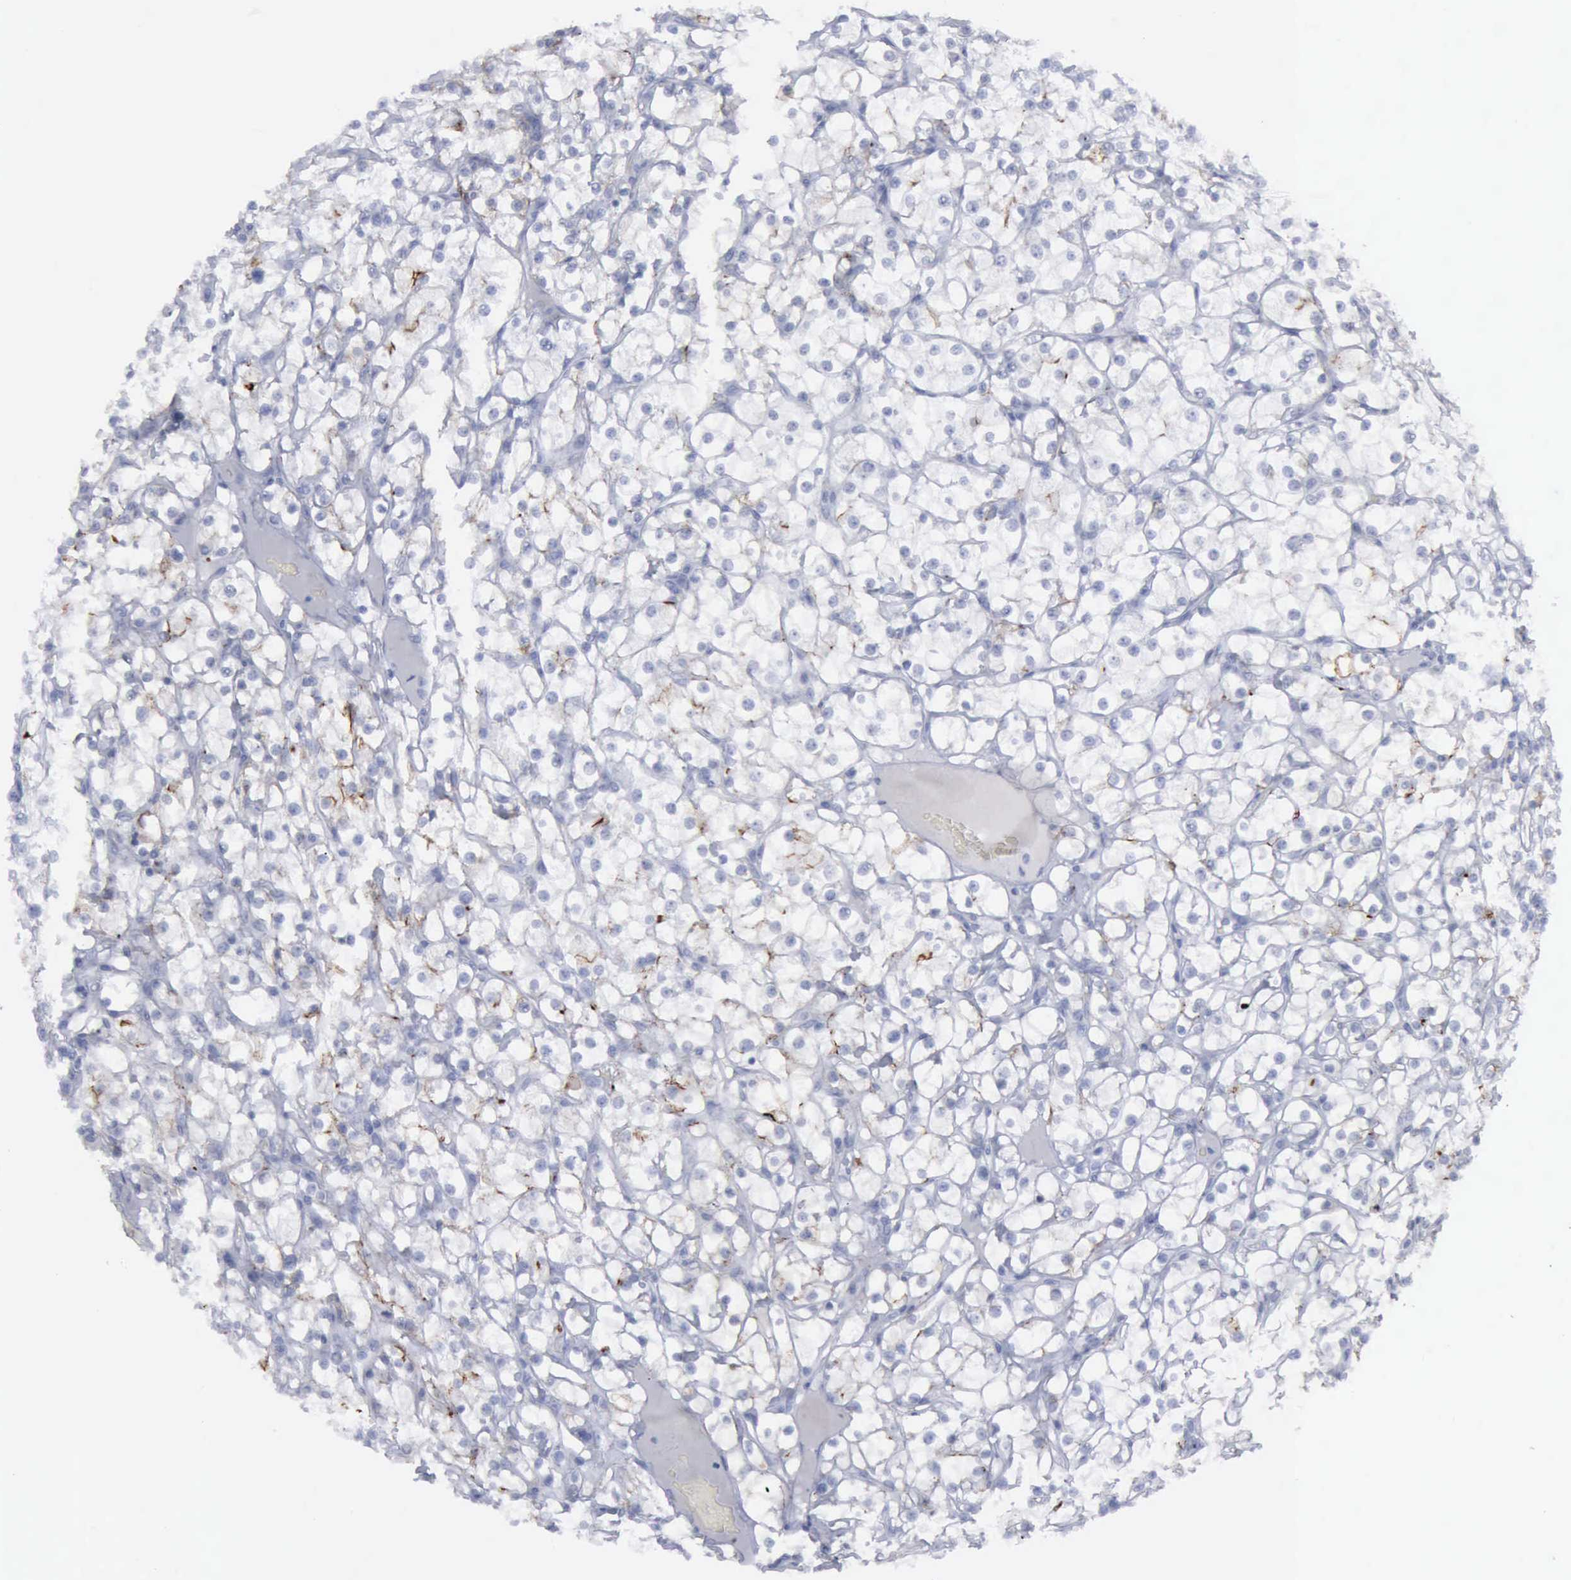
{"staining": {"intensity": "negative", "quantity": "none", "location": "none"}, "tissue": "renal cancer", "cell_type": "Tumor cells", "image_type": "cancer", "snomed": [{"axis": "morphology", "description": "Adenocarcinoma, NOS"}, {"axis": "topography", "description": "Kidney"}], "caption": "Immunohistochemistry (IHC) image of adenocarcinoma (renal) stained for a protein (brown), which exhibits no staining in tumor cells.", "gene": "VCAM1", "patient": {"sex": "female", "age": 73}}